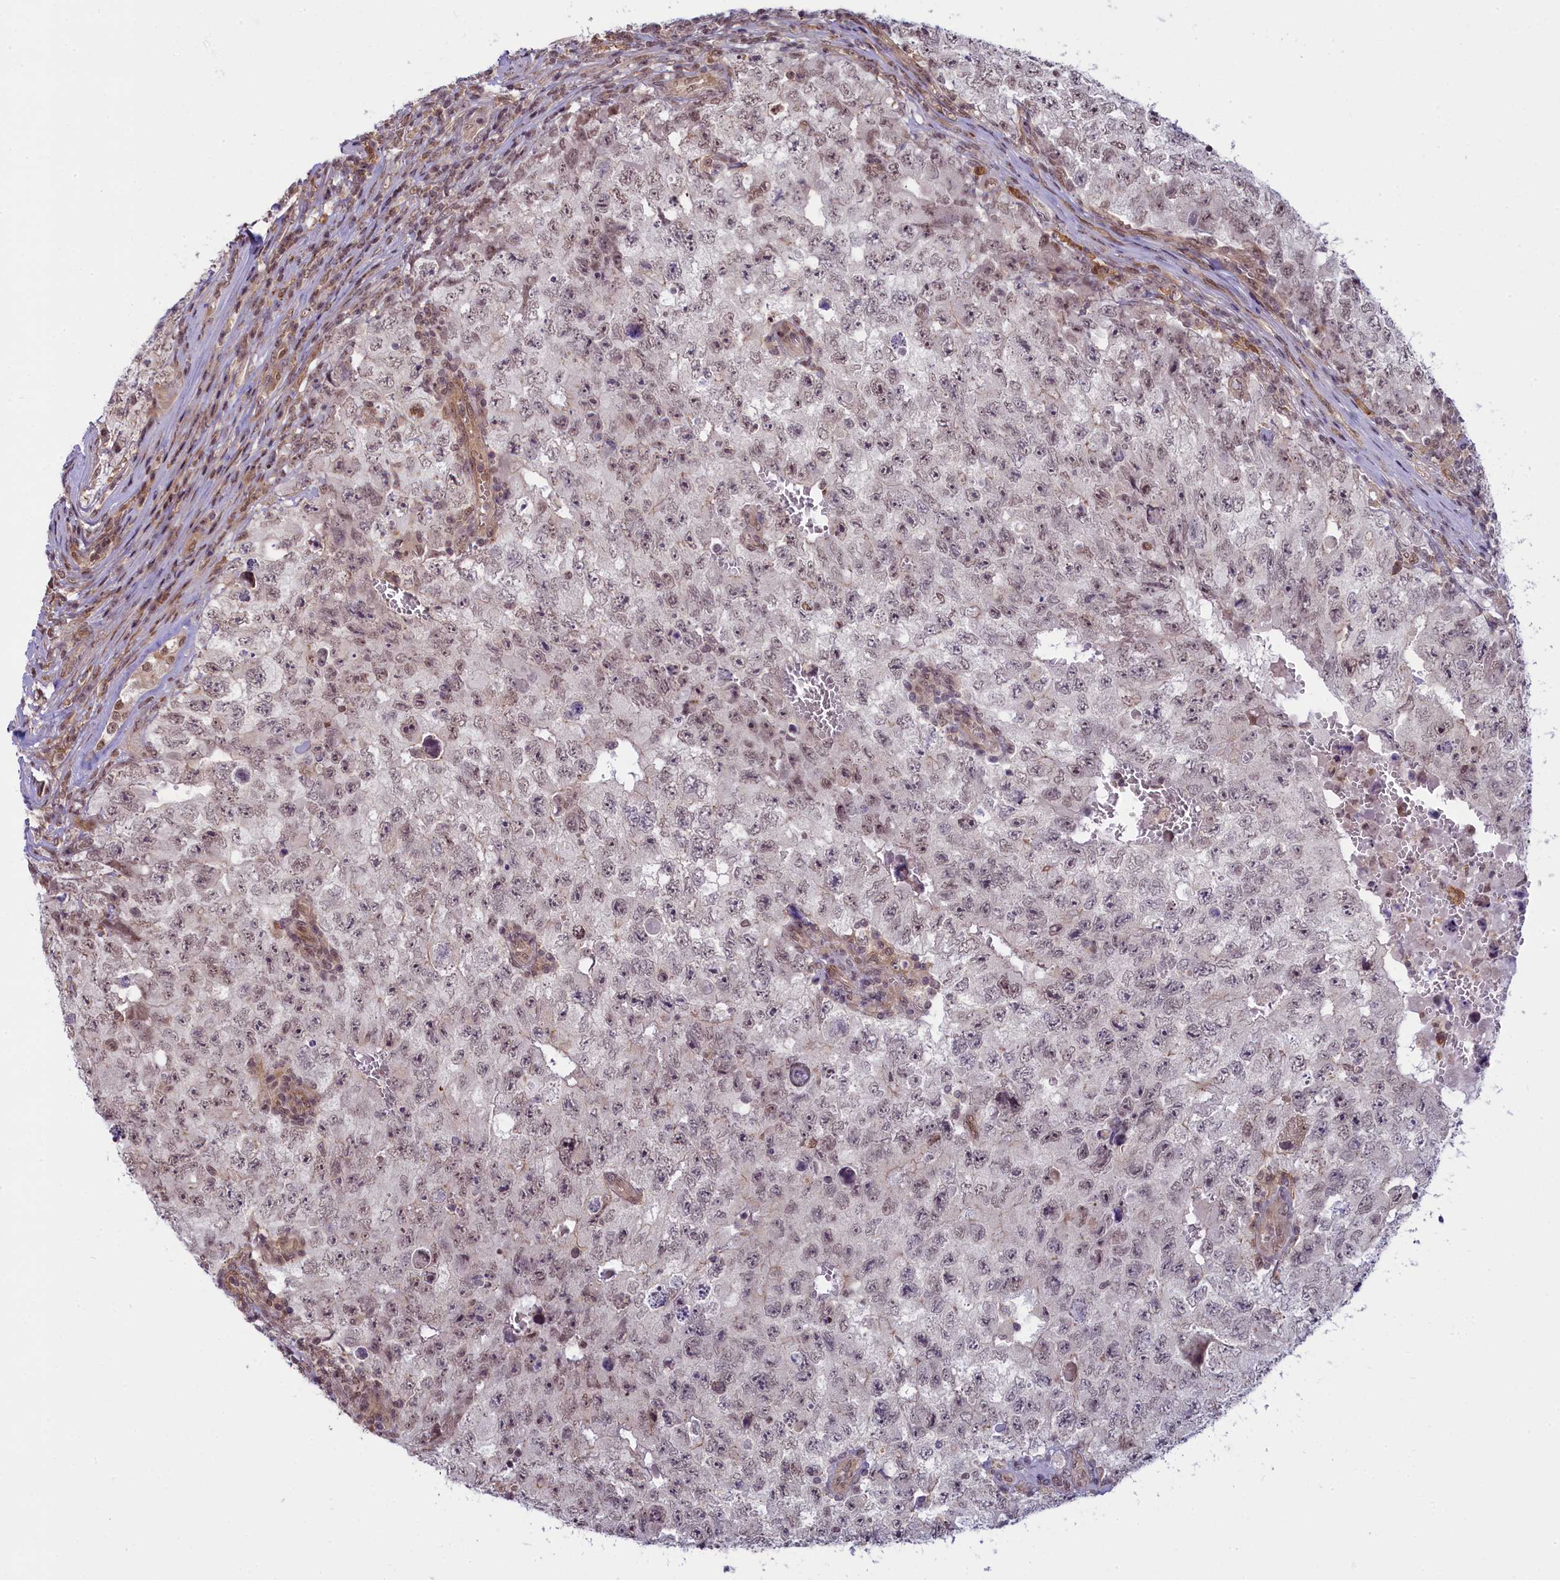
{"staining": {"intensity": "weak", "quantity": "25%-75%", "location": "nuclear"}, "tissue": "testis cancer", "cell_type": "Tumor cells", "image_type": "cancer", "snomed": [{"axis": "morphology", "description": "Carcinoma, Embryonal, NOS"}, {"axis": "topography", "description": "Testis"}], "caption": "IHC staining of testis cancer (embryonal carcinoma), which displays low levels of weak nuclear staining in approximately 25%-75% of tumor cells indicating weak nuclear protein expression. The staining was performed using DAB (3,3'-diaminobenzidine) (brown) for protein detection and nuclei were counterstained in hematoxylin (blue).", "gene": "FCHO1", "patient": {"sex": "male", "age": 17}}